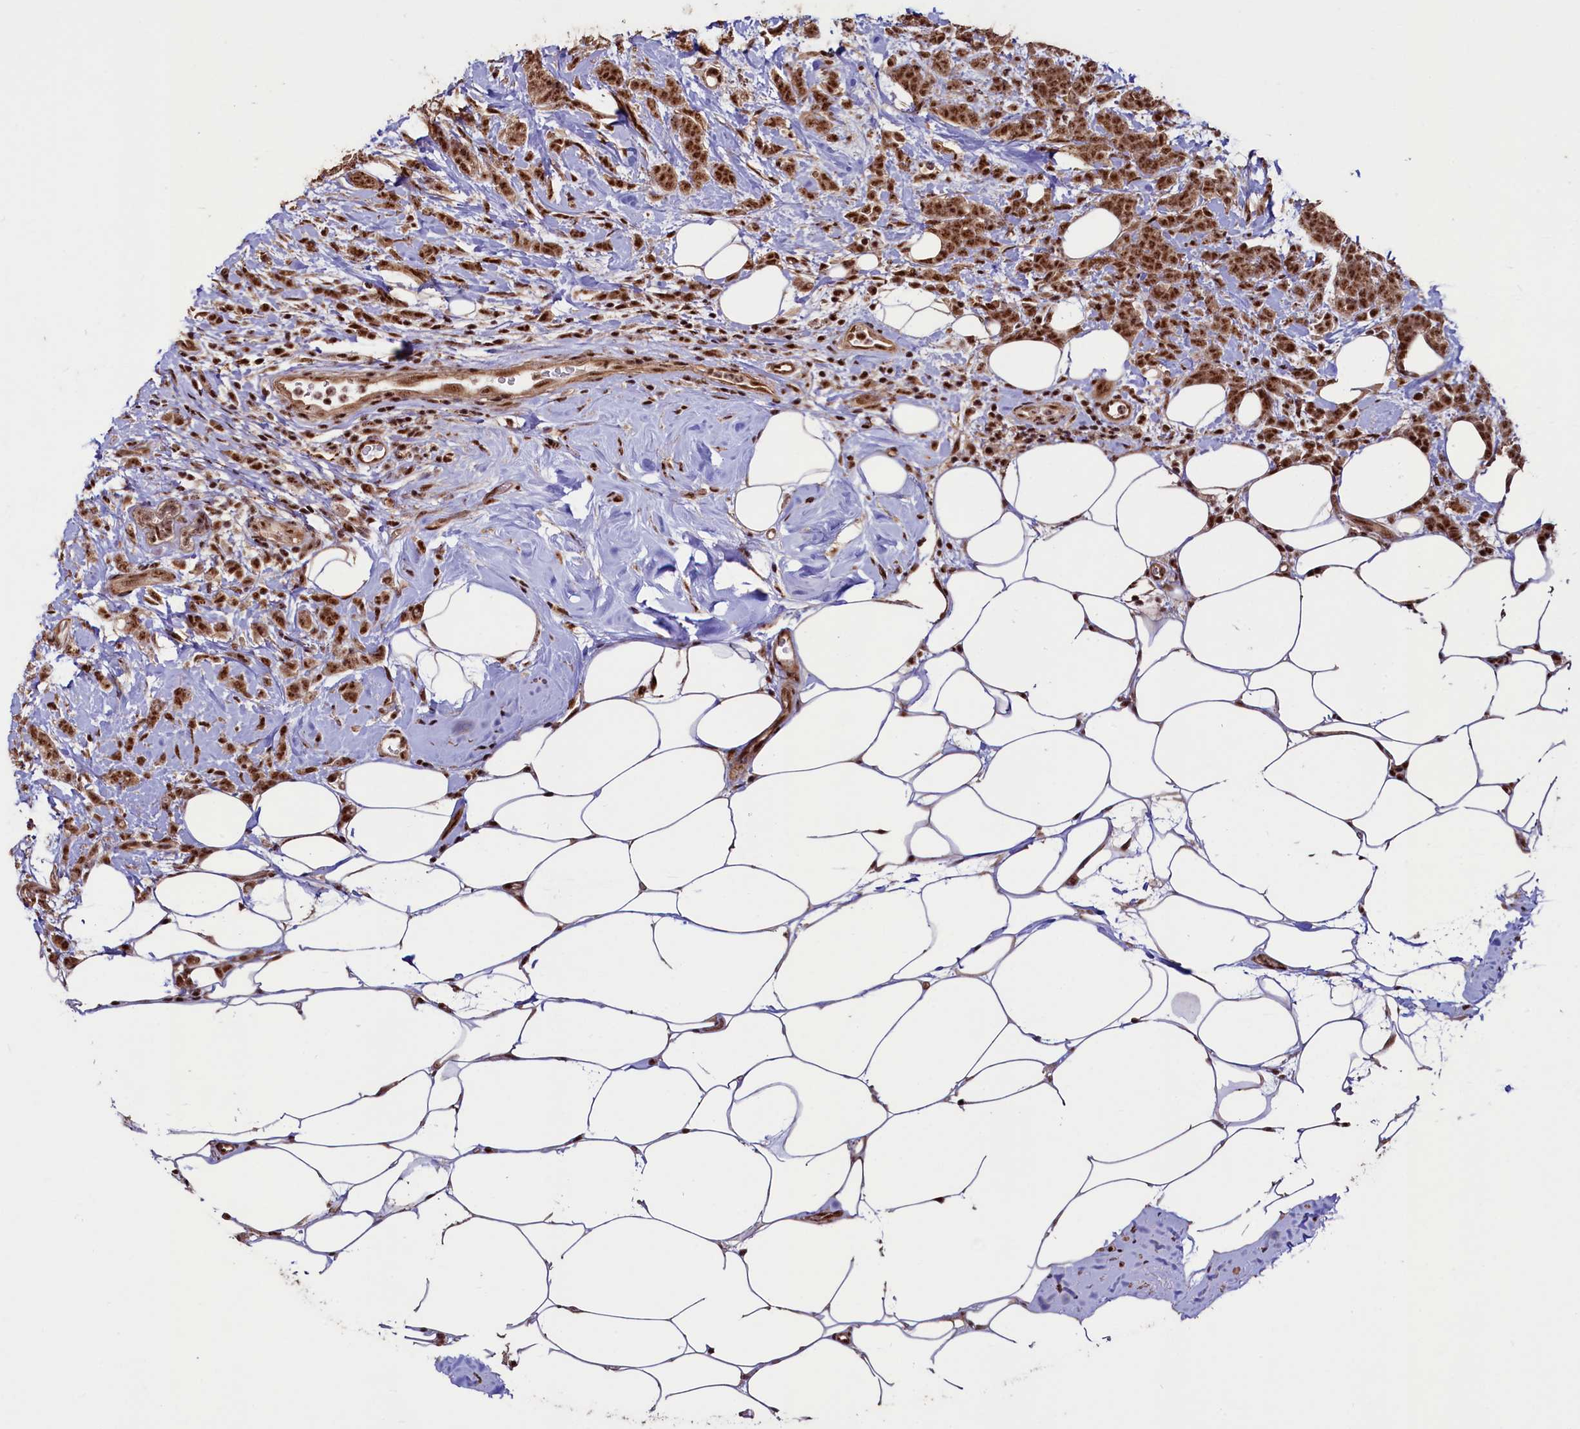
{"staining": {"intensity": "strong", "quantity": ">75%", "location": "nuclear"}, "tissue": "breast cancer", "cell_type": "Tumor cells", "image_type": "cancer", "snomed": [{"axis": "morphology", "description": "Lobular carcinoma"}, {"axis": "topography", "description": "Breast"}], "caption": "Immunohistochemical staining of human breast cancer exhibits high levels of strong nuclear positivity in approximately >75% of tumor cells.", "gene": "SFSWAP", "patient": {"sex": "female", "age": 58}}